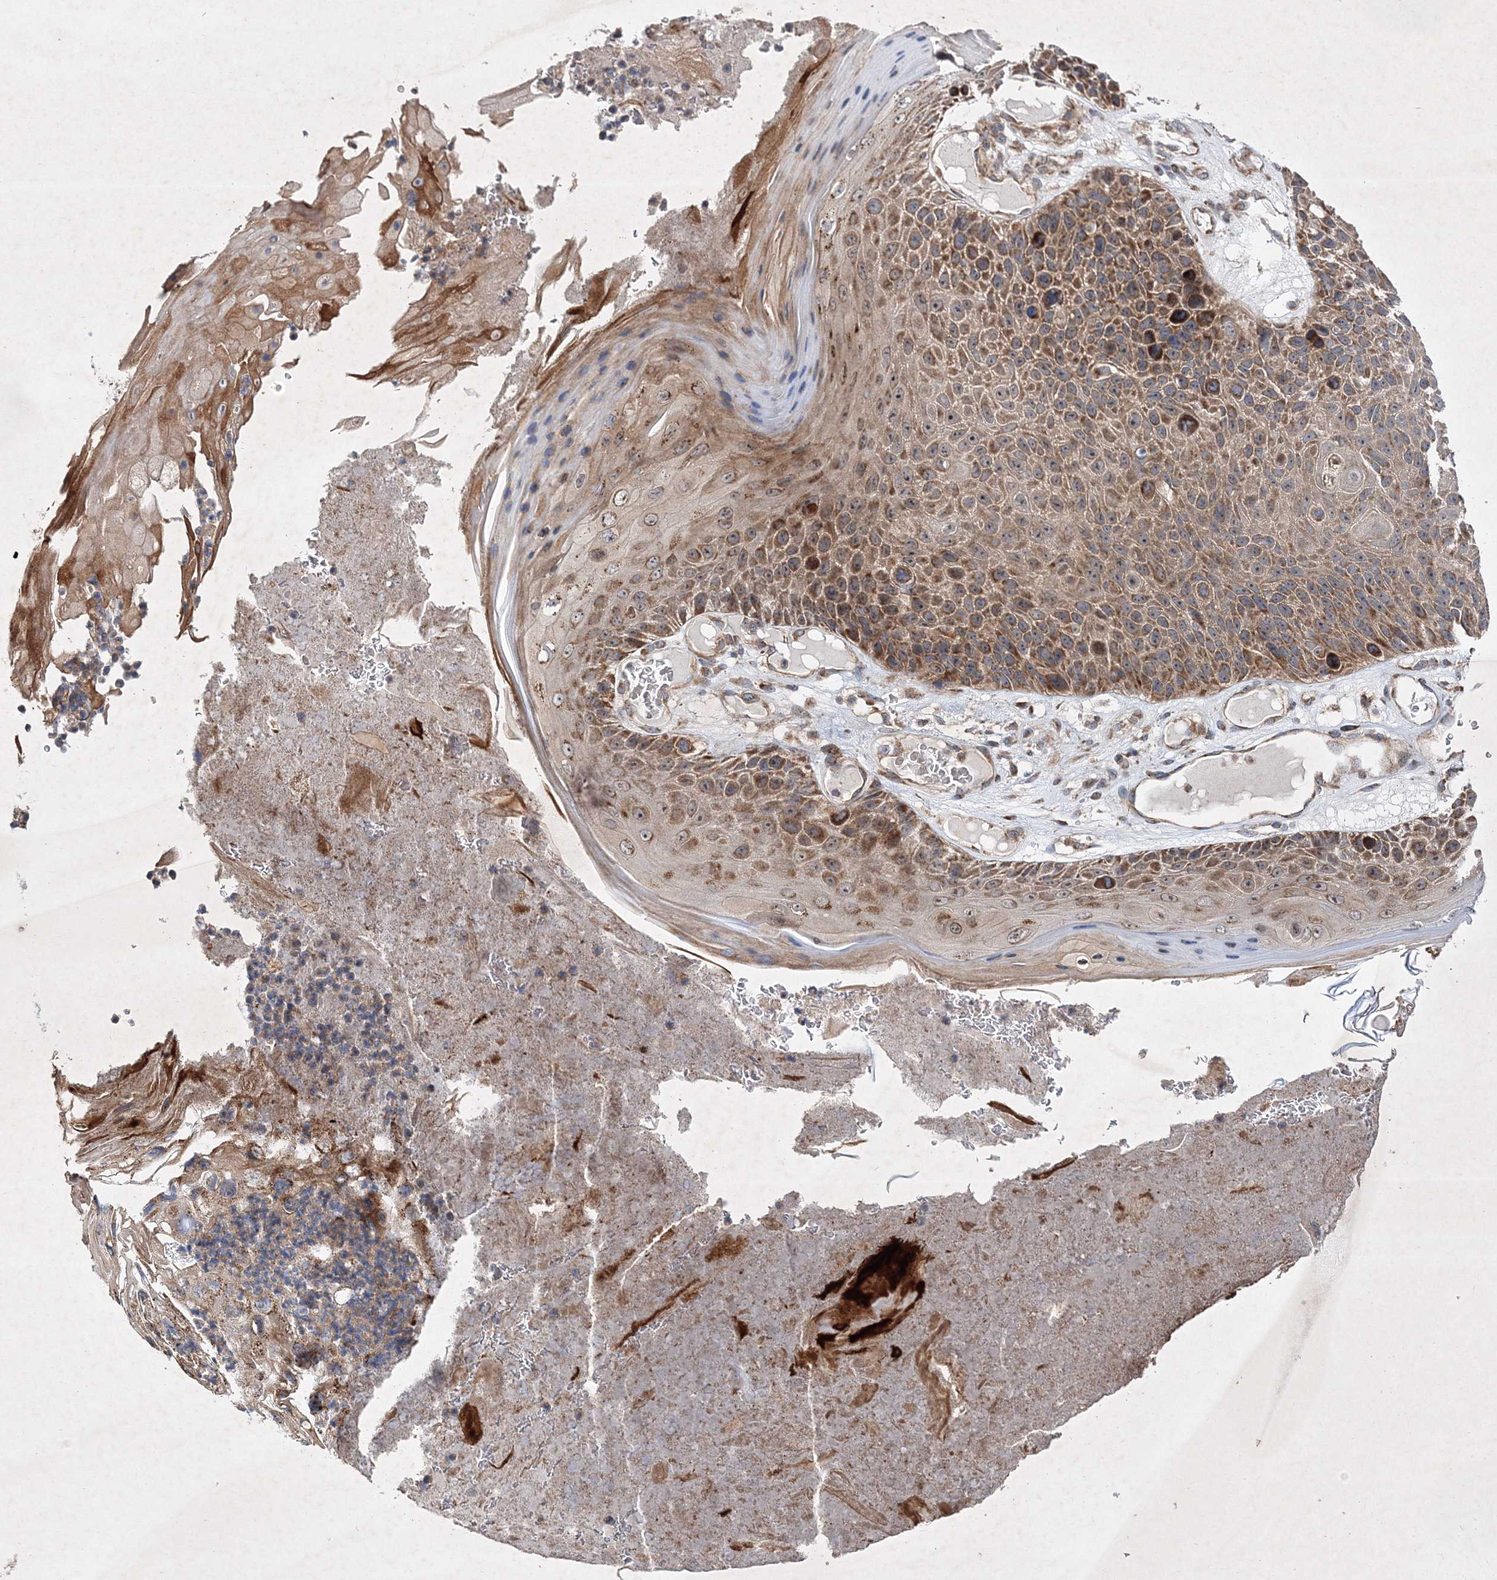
{"staining": {"intensity": "moderate", "quantity": ">75%", "location": "cytoplasmic/membranous"}, "tissue": "skin cancer", "cell_type": "Tumor cells", "image_type": "cancer", "snomed": [{"axis": "morphology", "description": "Squamous cell carcinoma, NOS"}, {"axis": "topography", "description": "Skin"}], "caption": "A brown stain highlights moderate cytoplasmic/membranous expression of a protein in skin cancer tumor cells.", "gene": "SCRN3", "patient": {"sex": "female", "age": 88}}